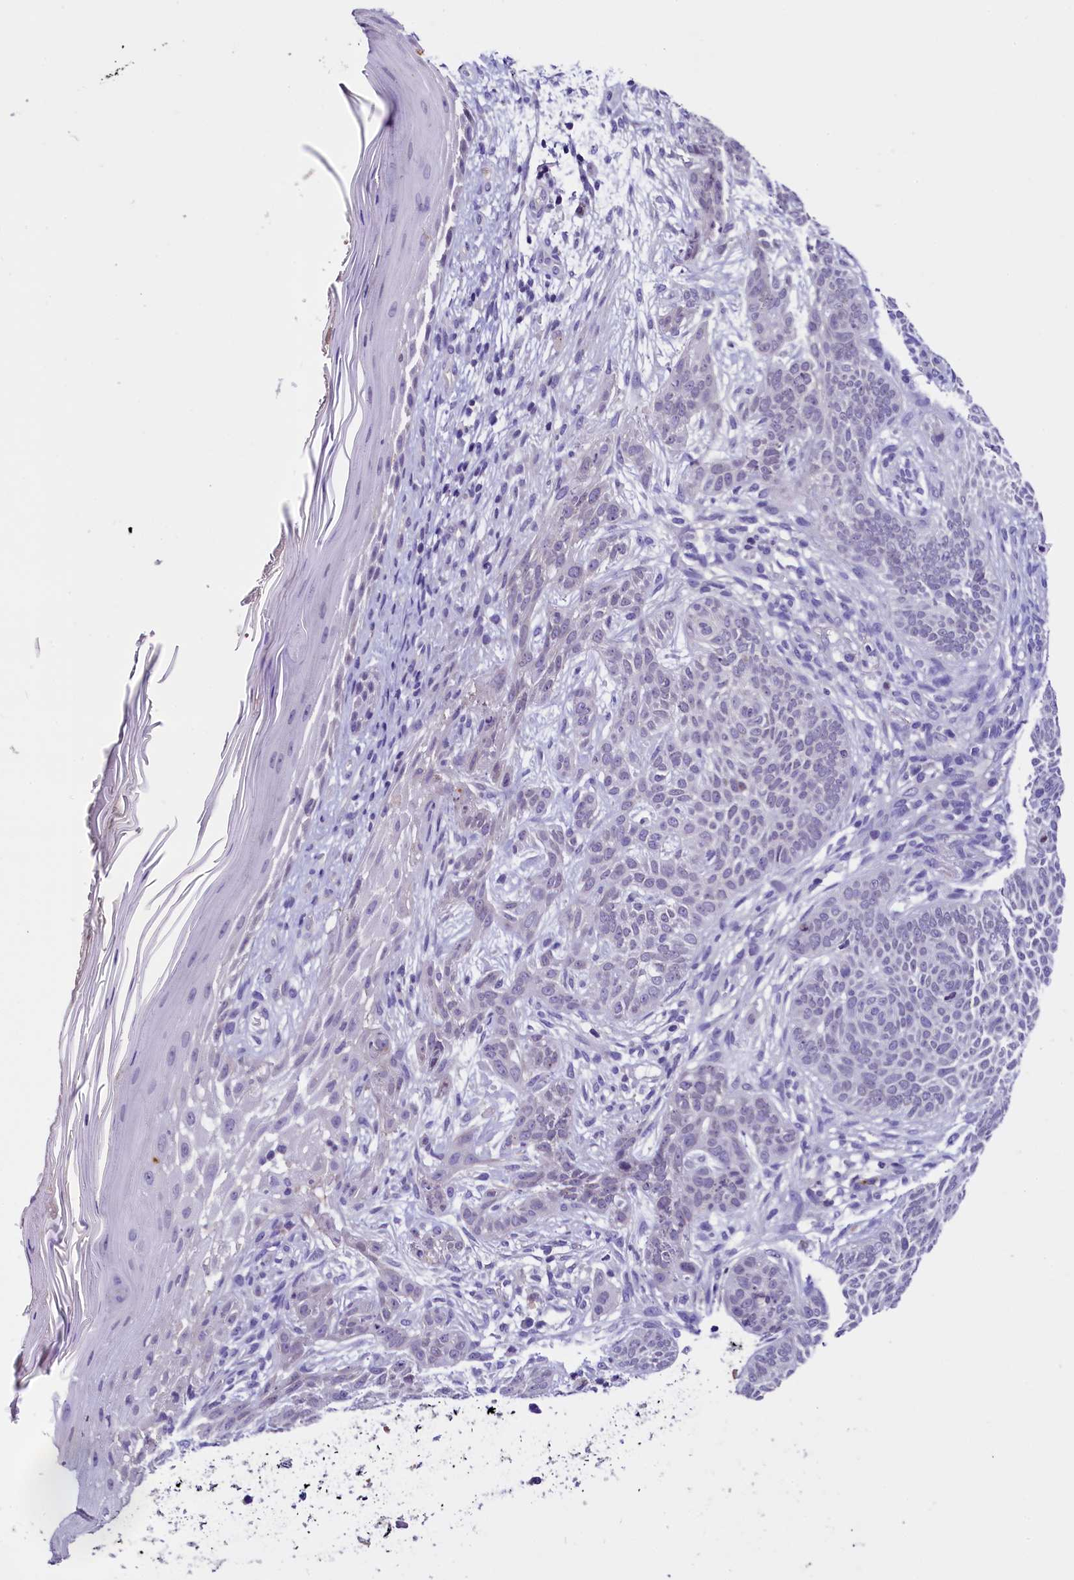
{"staining": {"intensity": "negative", "quantity": "none", "location": "none"}, "tissue": "skin cancer", "cell_type": "Tumor cells", "image_type": "cancer", "snomed": [{"axis": "morphology", "description": "Basal cell carcinoma"}, {"axis": "topography", "description": "Skin"}], "caption": "Tumor cells are negative for brown protein staining in skin basal cell carcinoma.", "gene": "MEX3B", "patient": {"sex": "male", "age": 85}}